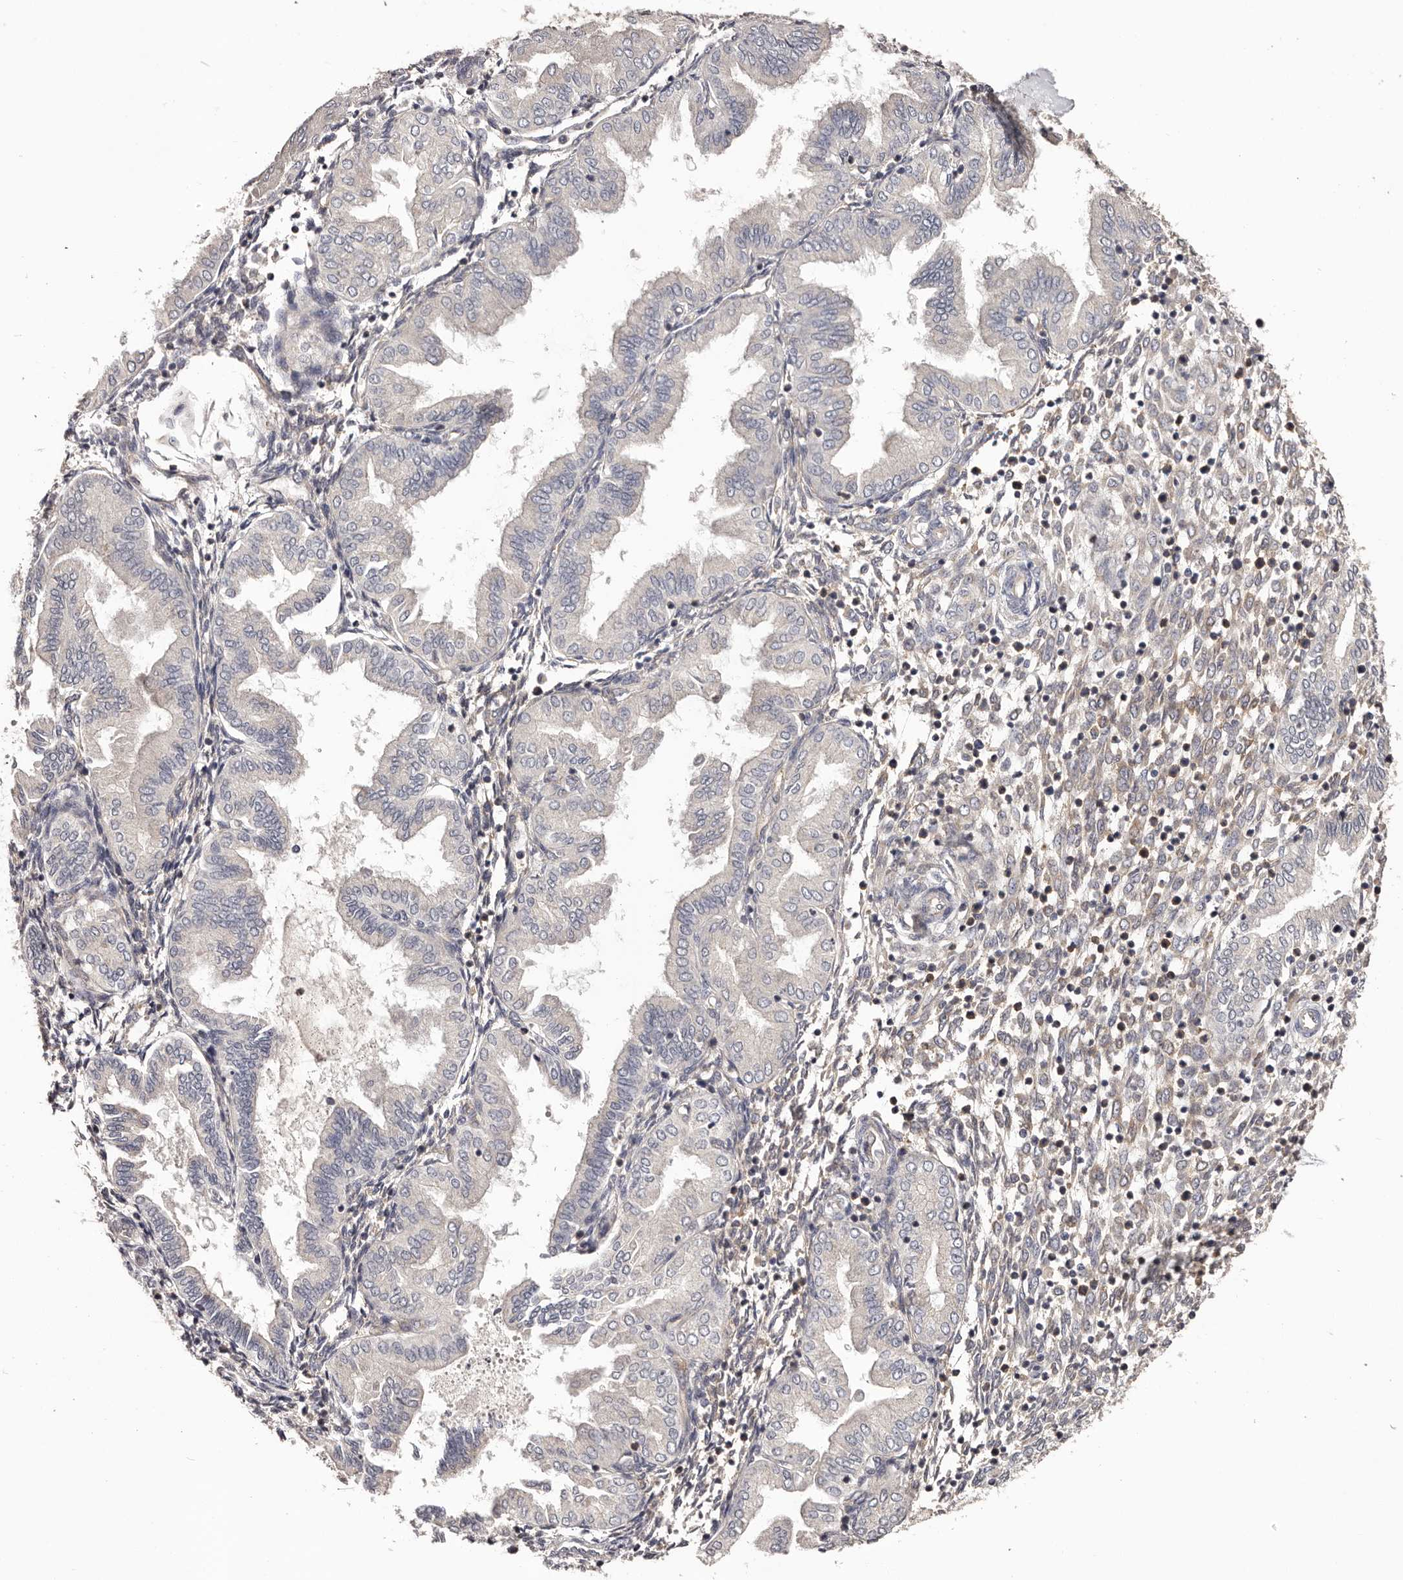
{"staining": {"intensity": "weak", "quantity": ">75%", "location": "cytoplasmic/membranous"}, "tissue": "endometrium", "cell_type": "Cells in endometrial stroma", "image_type": "normal", "snomed": [{"axis": "morphology", "description": "Normal tissue, NOS"}, {"axis": "topography", "description": "Endometrium"}], "caption": "Brown immunohistochemical staining in unremarkable endometrium displays weak cytoplasmic/membranous positivity in about >75% of cells in endometrial stroma.", "gene": "LTV1", "patient": {"sex": "female", "age": 53}}